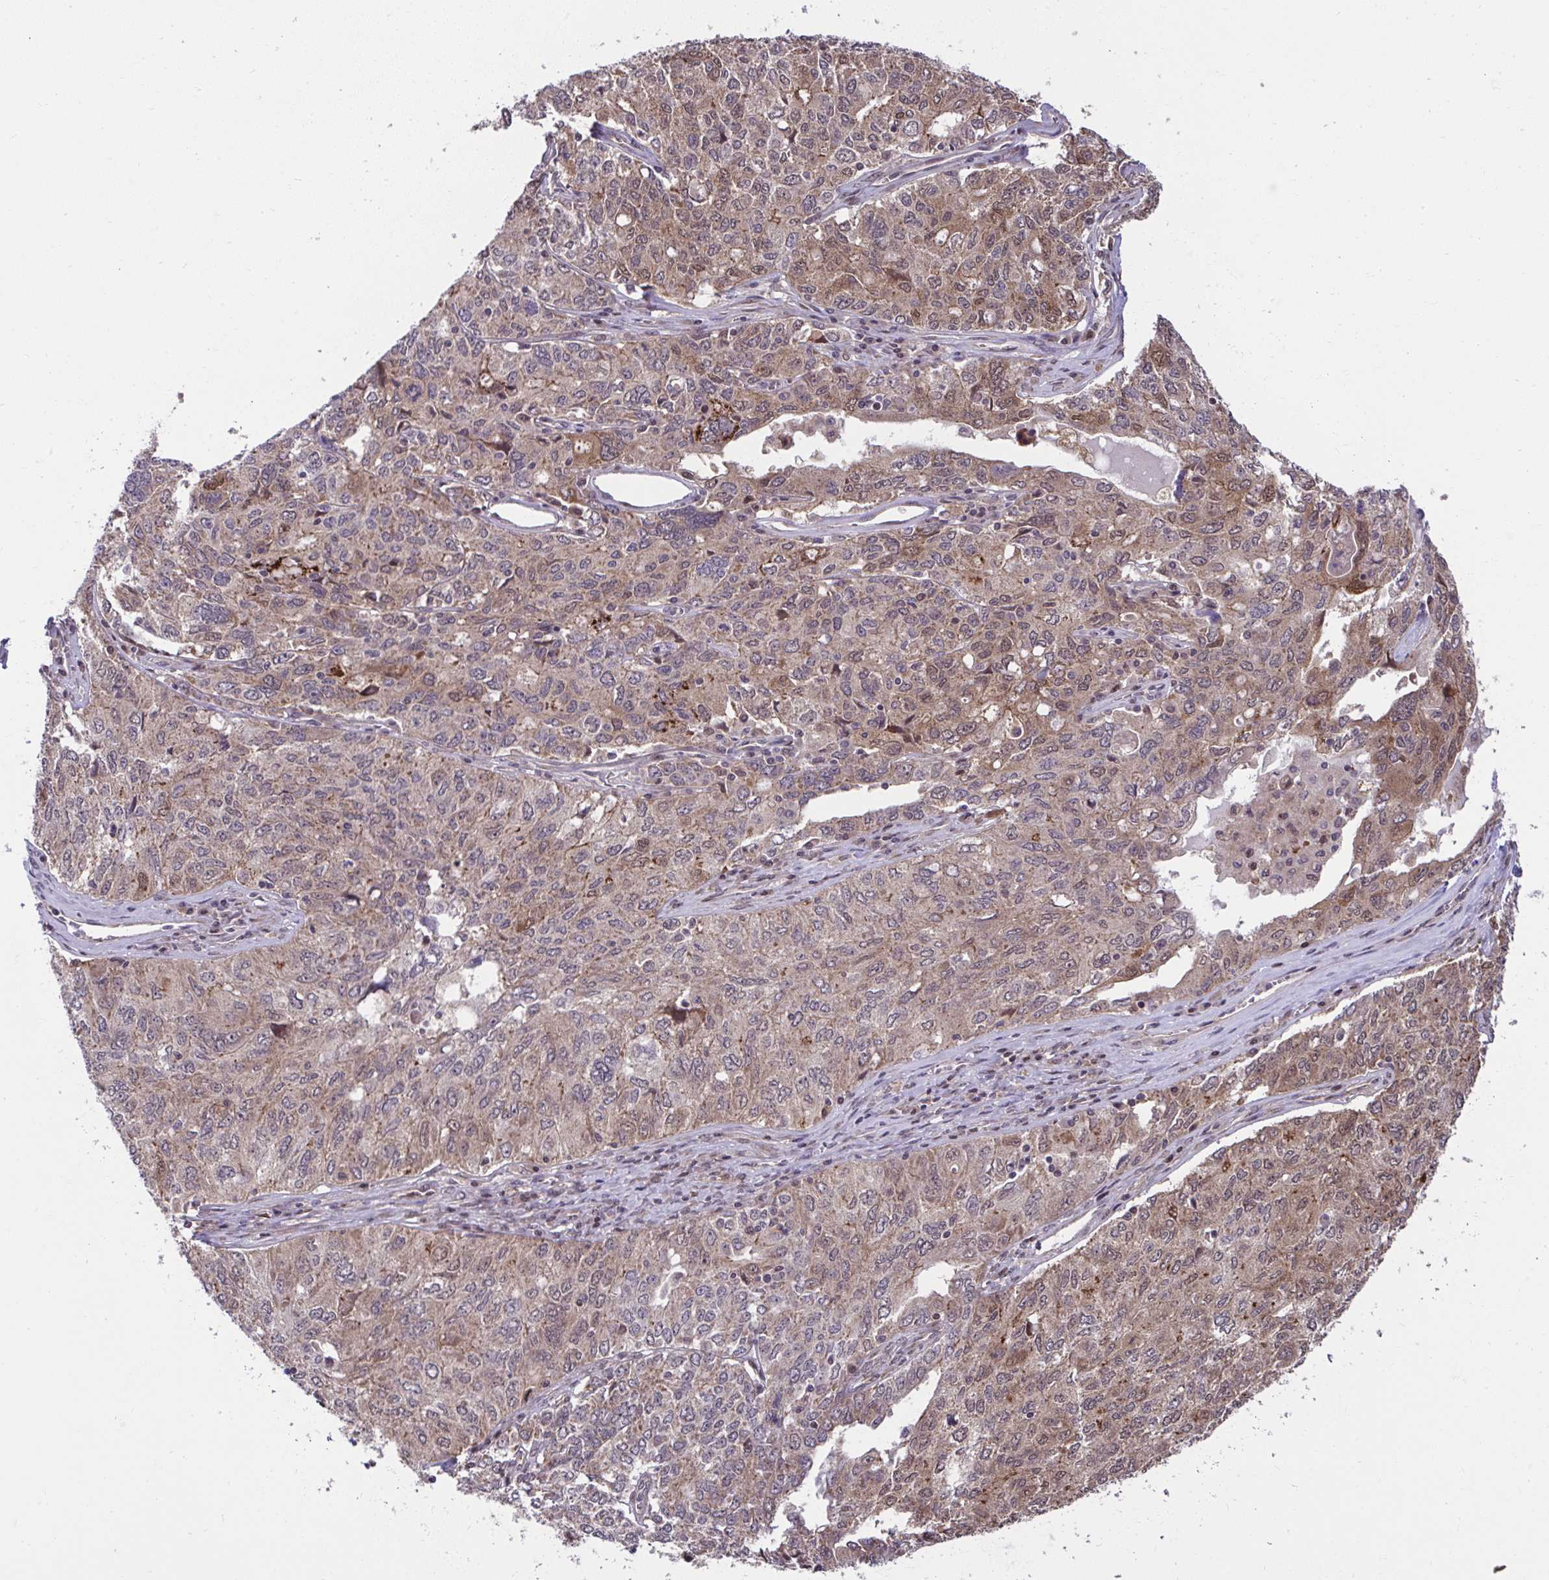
{"staining": {"intensity": "moderate", "quantity": ">75%", "location": "cytoplasmic/membranous,nuclear"}, "tissue": "ovarian cancer", "cell_type": "Tumor cells", "image_type": "cancer", "snomed": [{"axis": "morphology", "description": "Carcinoma, endometroid"}, {"axis": "topography", "description": "Ovary"}], "caption": "Ovarian endometroid carcinoma stained with immunohistochemistry demonstrates moderate cytoplasmic/membranous and nuclear staining in approximately >75% of tumor cells.", "gene": "RDH14", "patient": {"sex": "female", "age": 62}}